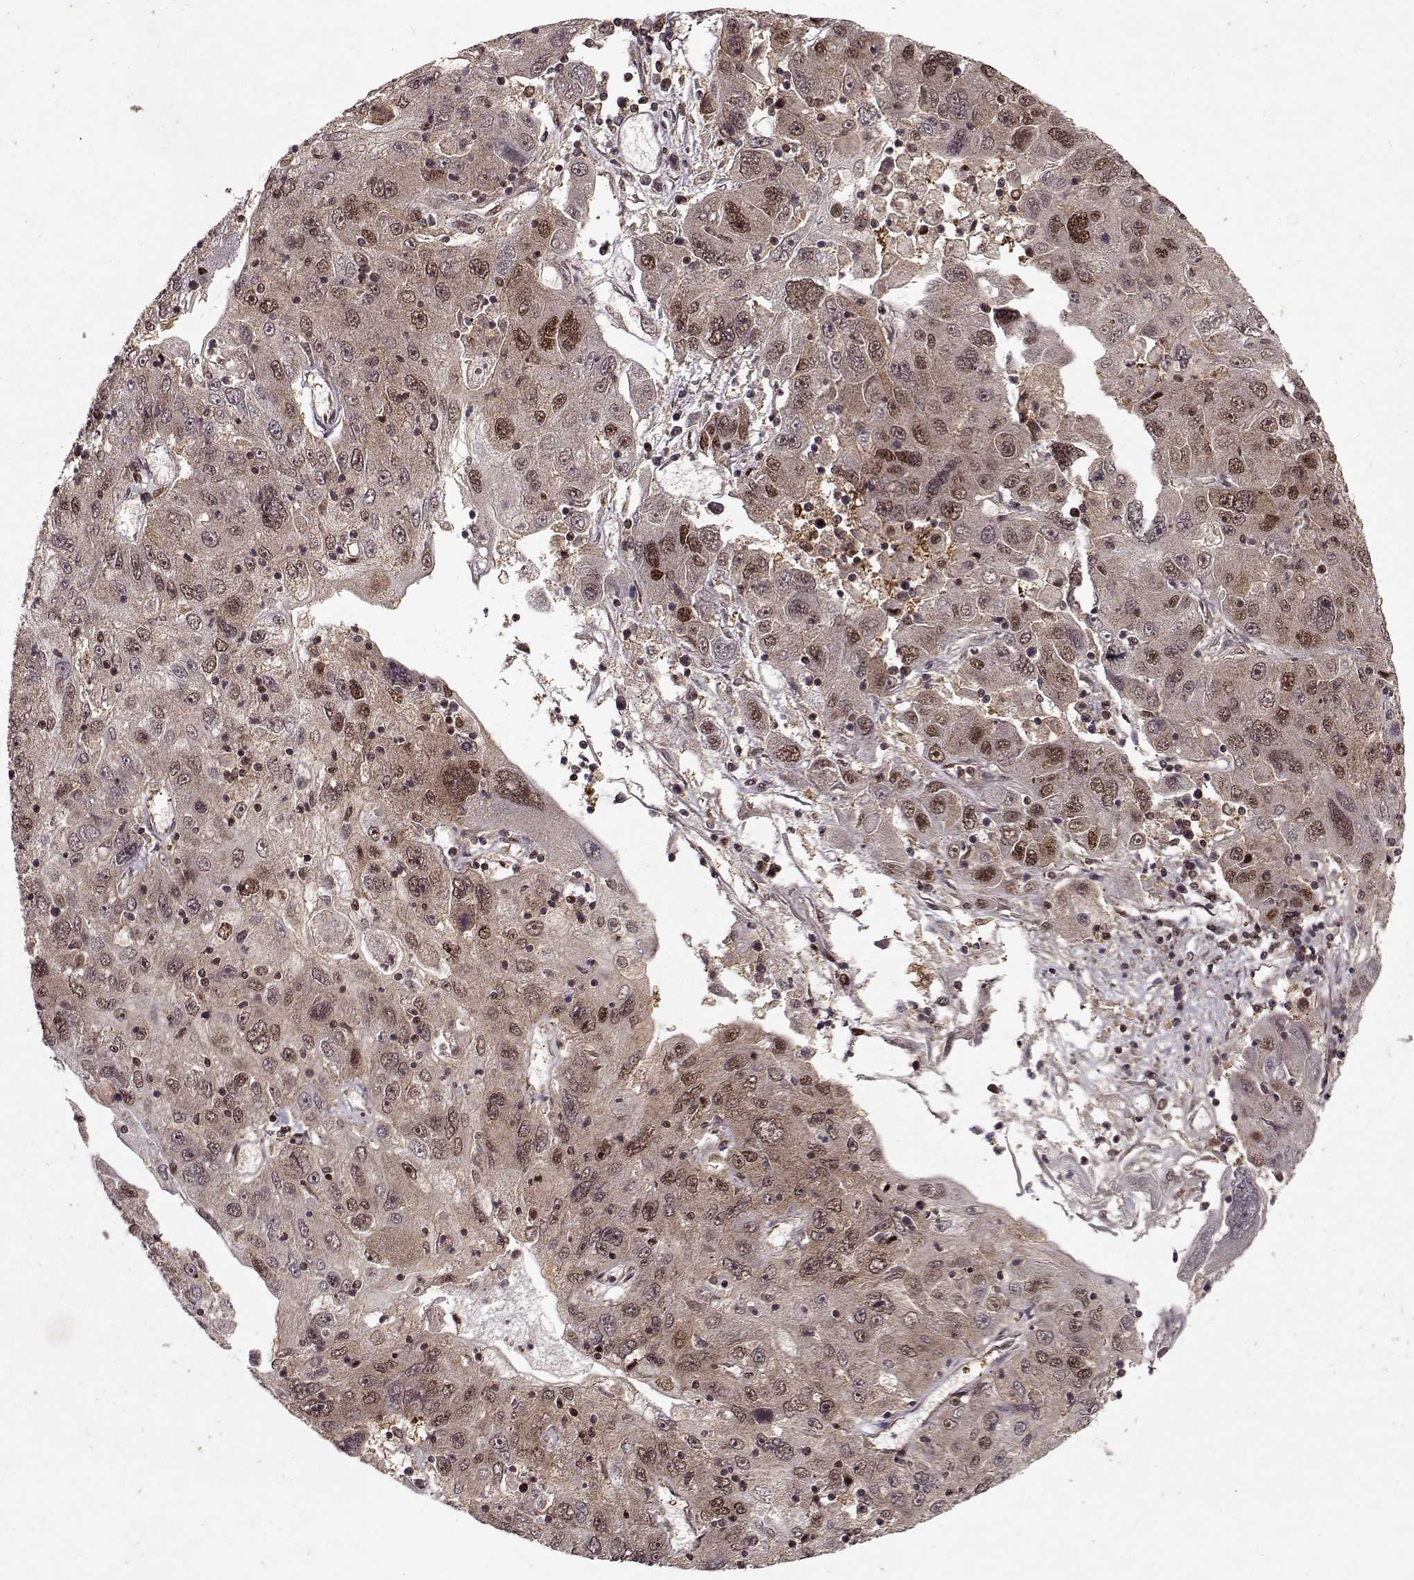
{"staining": {"intensity": "moderate", "quantity": "<25%", "location": "nuclear"}, "tissue": "stomach cancer", "cell_type": "Tumor cells", "image_type": "cancer", "snomed": [{"axis": "morphology", "description": "Adenocarcinoma, NOS"}, {"axis": "topography", "description": "Stomach"}], "caption": "The photomicrograph shows a brown stain indicating the presence of a protein in the nuclear of tumor cells in adenocarcinoma (stomach). (DAB = brown stain, brightfield microscopy at high magnification).", "gene": "PSMA7", "patient": {"sex": "male", "age": 56}}